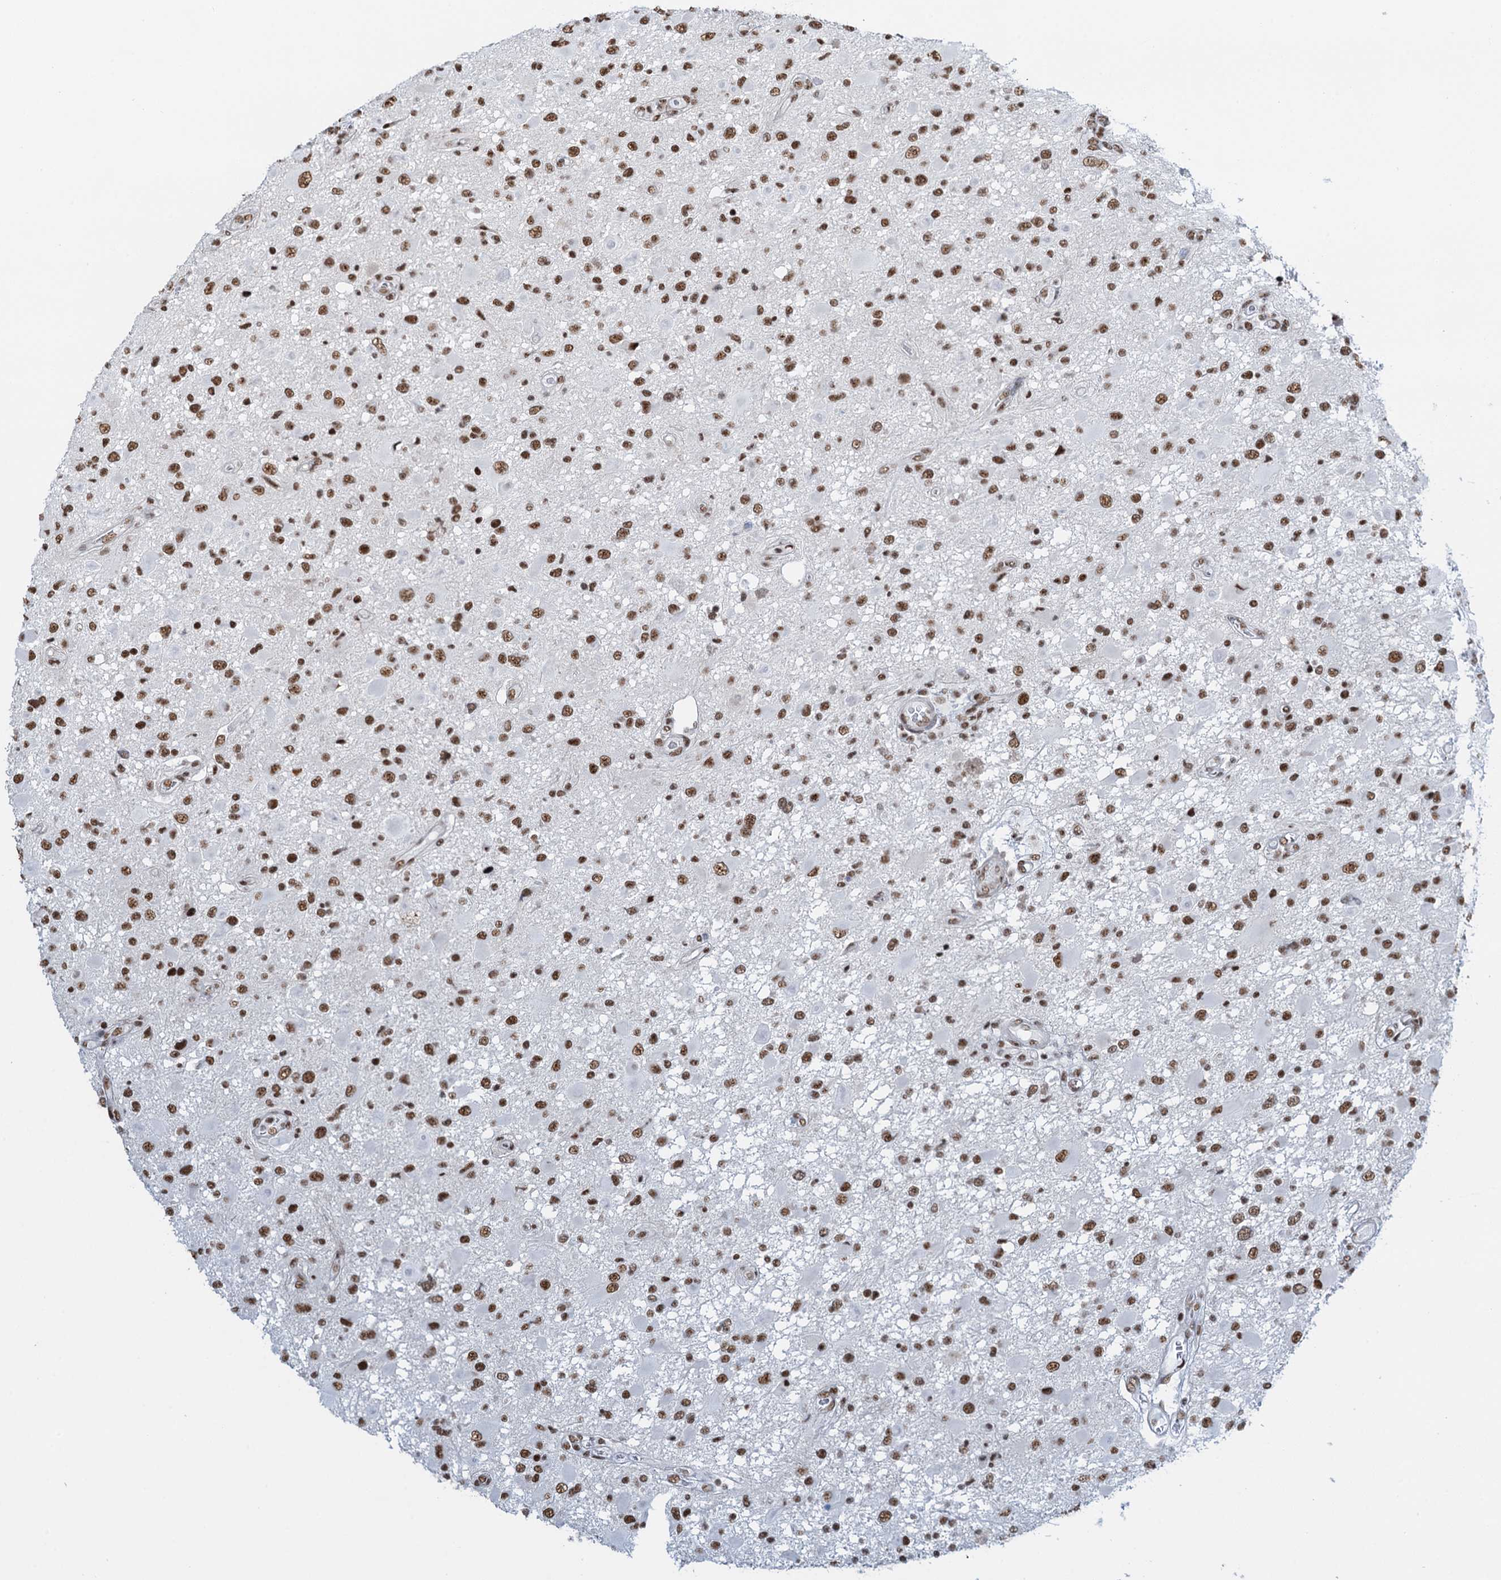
{"staining": {"intensity": "moderate", "quantity": ">75%", "location": "nuclear"}, "tissue": "glioma", "cell_type": "Tumor cells", "image_type": "cancer", "snomed": [{"axis": "morphology", "description": "Glioma, malignant, High grade"}, {"axis": "topography", "description": "Brain"}], "caption": "Immunohistochemistry of human glioma exhibits medium levels of moderate nuclear staining in approximately >75% of tumor cells. The staining was performed using DAB to visualize the protein expression in brown, while the nuclei were stained in blue with hematoxylin (Magnification: 20x).", "gene": "ZNF609", "patient": {"sex": "male", "age": 53}}